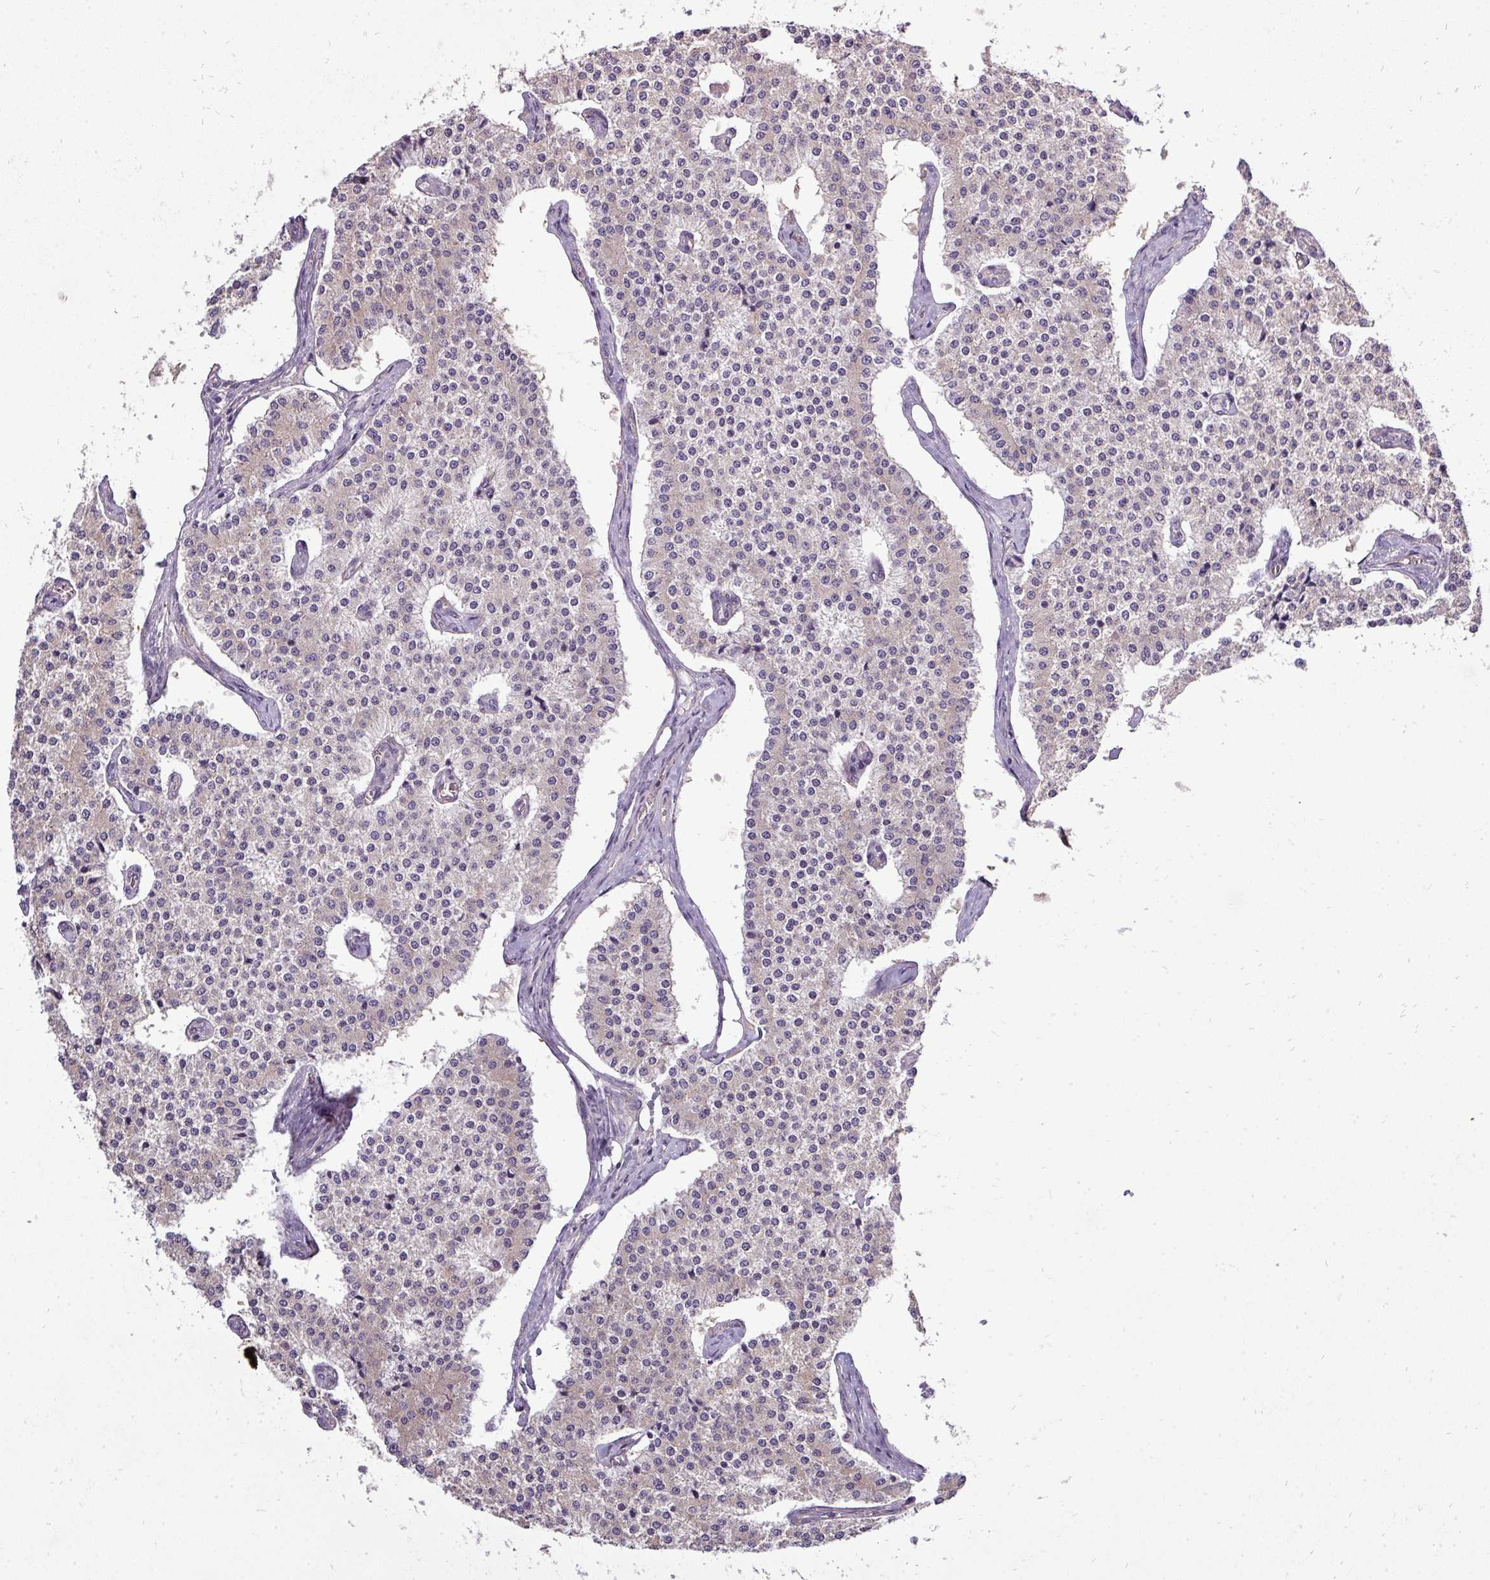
{"staining": {"intensity": "negative", "quantity": "none", "location": "none"}, "tissue": "carcinoid", "cell_type": "Tumor cells", "image_type": "cancer", "snomed": [{"axis": "morphology", "description": "Carcinoid, malignant, NOS"}, {"axis": "topography", "description": "Colon"}], "caption": "High magnification brightfield microscopy of carcinoid stained with DAB (brown) and counterstained with hematoxylin (blue): tumor cells show no significant expression.", "gene": "DNAAF9", "patient": {"sex": "female", "age": 52}}